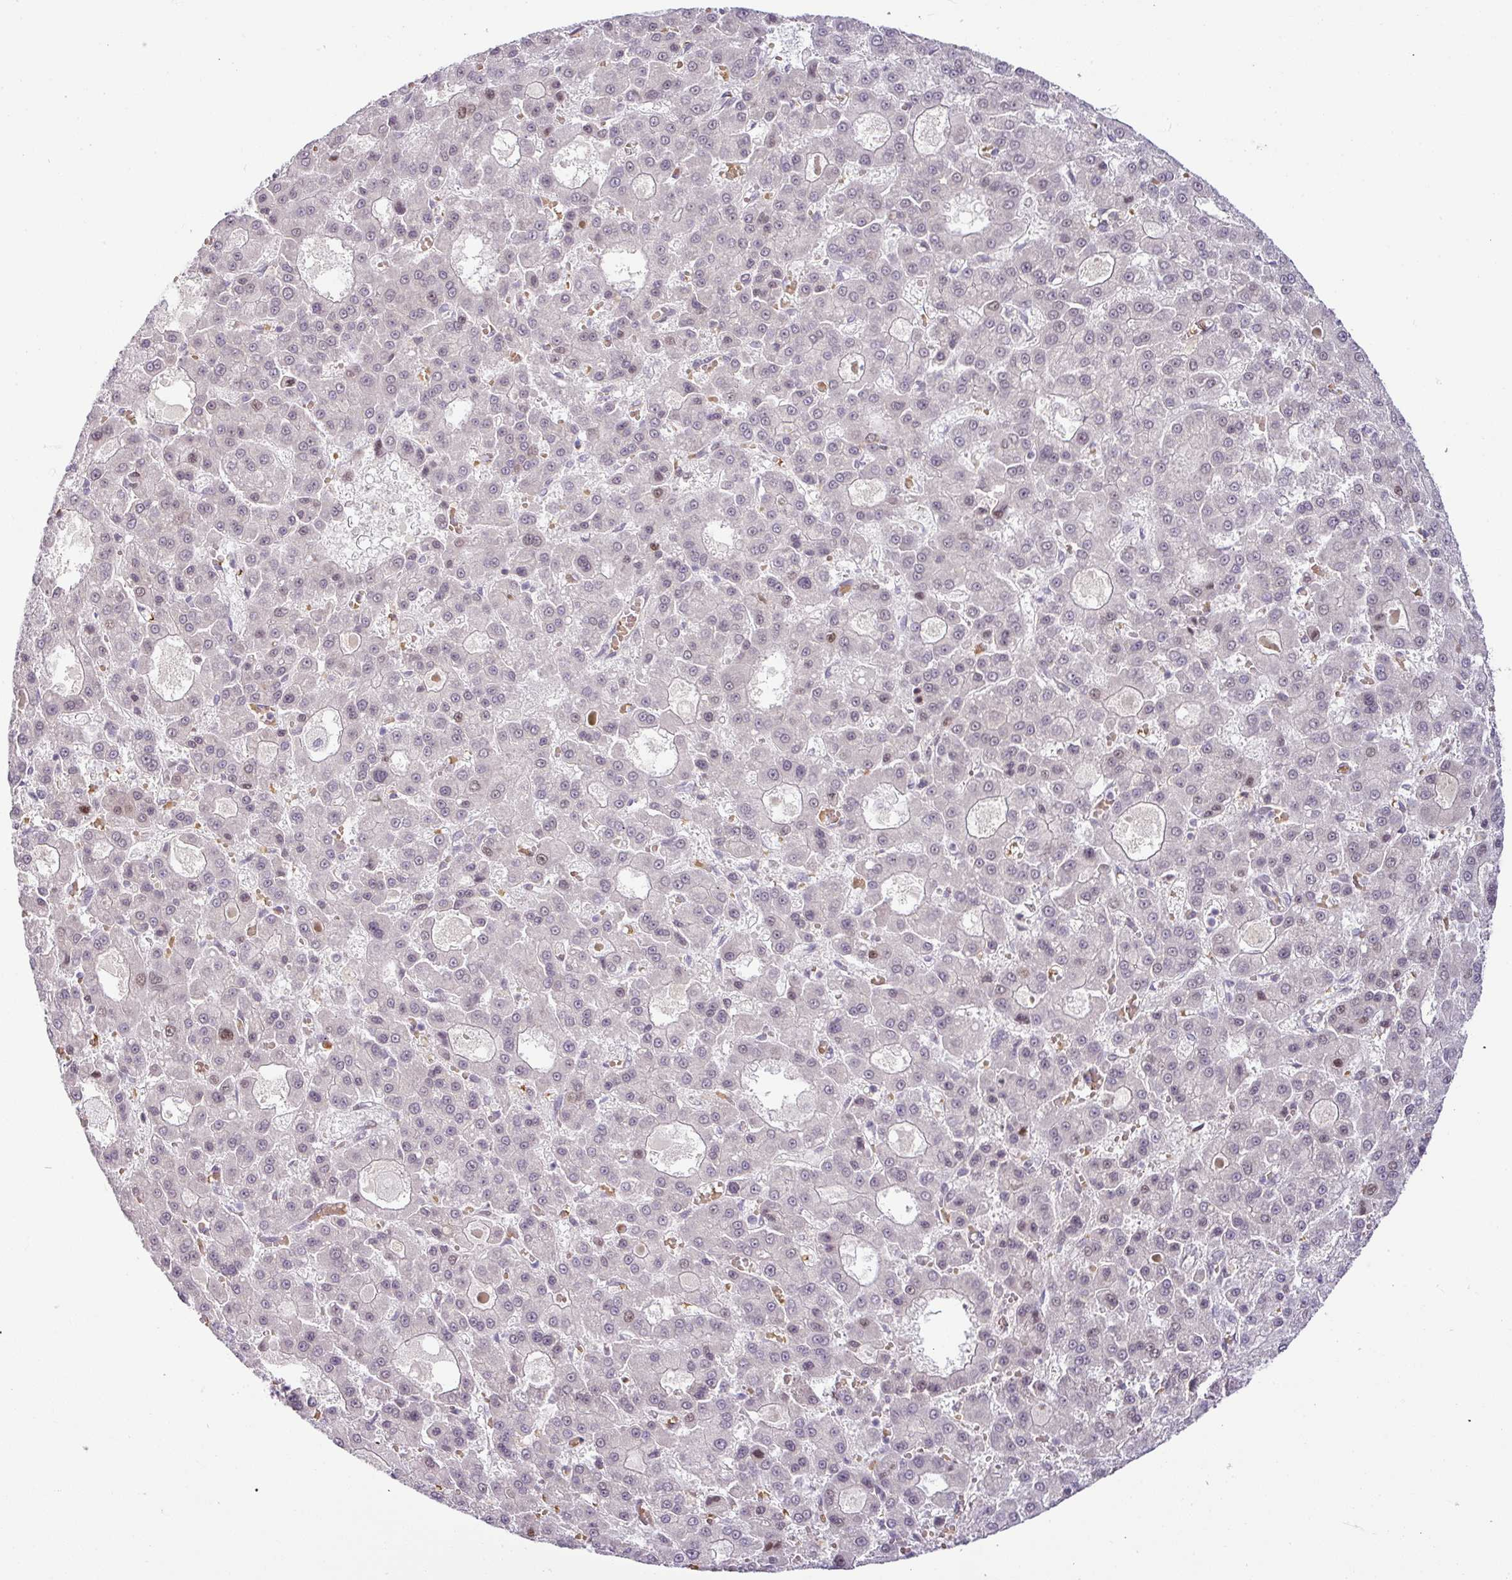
{"staining": {"intensity": "moderate", "quantity": "<25%", "location": "nuclear"}, "tissue": "liver cancer", "cell_type": "Tumor cells", "image_type": "cancer", "snomed": [{"axis": "morphology", "description": "Carcinoma, Hepatocellular, NOS"}, {"axis": "topography", "description": "Liver"}], "caption": "A low amount of moderate nuclear expression is seen in approximately <25% of tumor cells in liver hepatocellular carcinoma tissue. The staining was performed using DAB, with brown indicating positive protein expression. Nuclei are stained blue with hematoxylin.", "gene": "PARP2", "patient": {"sex": "male", "age": 70}}